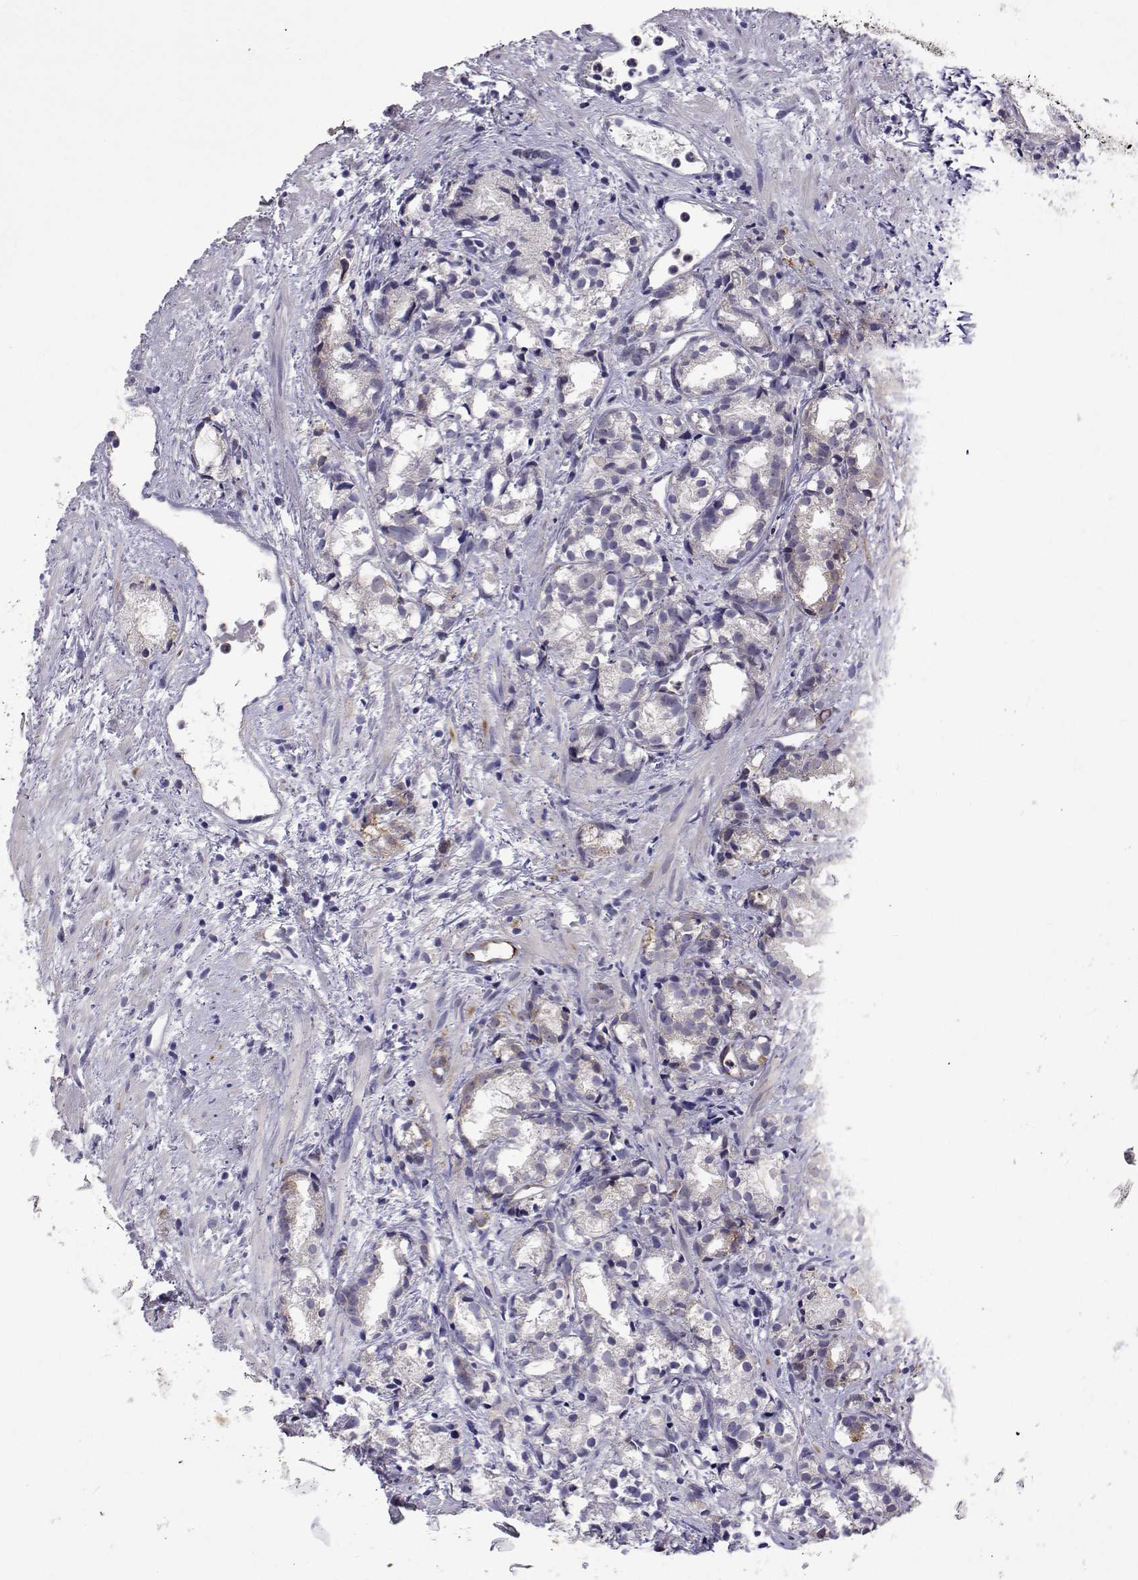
{"staining": {"intensity": "negative", "quantity": "none", "location": "none"}, "tissue": "prostate cancer", "cell_type": "Tumor cells", "image_type": "cancer", "snomed": [{"axis": "morphology", "description": "Adenocarcinoma, High grade"}, {"axis": "topography", "description": "Prostate"}], "caption": "Tumor cells are negative for brown protein staining in prostate cancer.", "gene": "DHTKD1", "patient": {"sex": "male", "age": 79}}